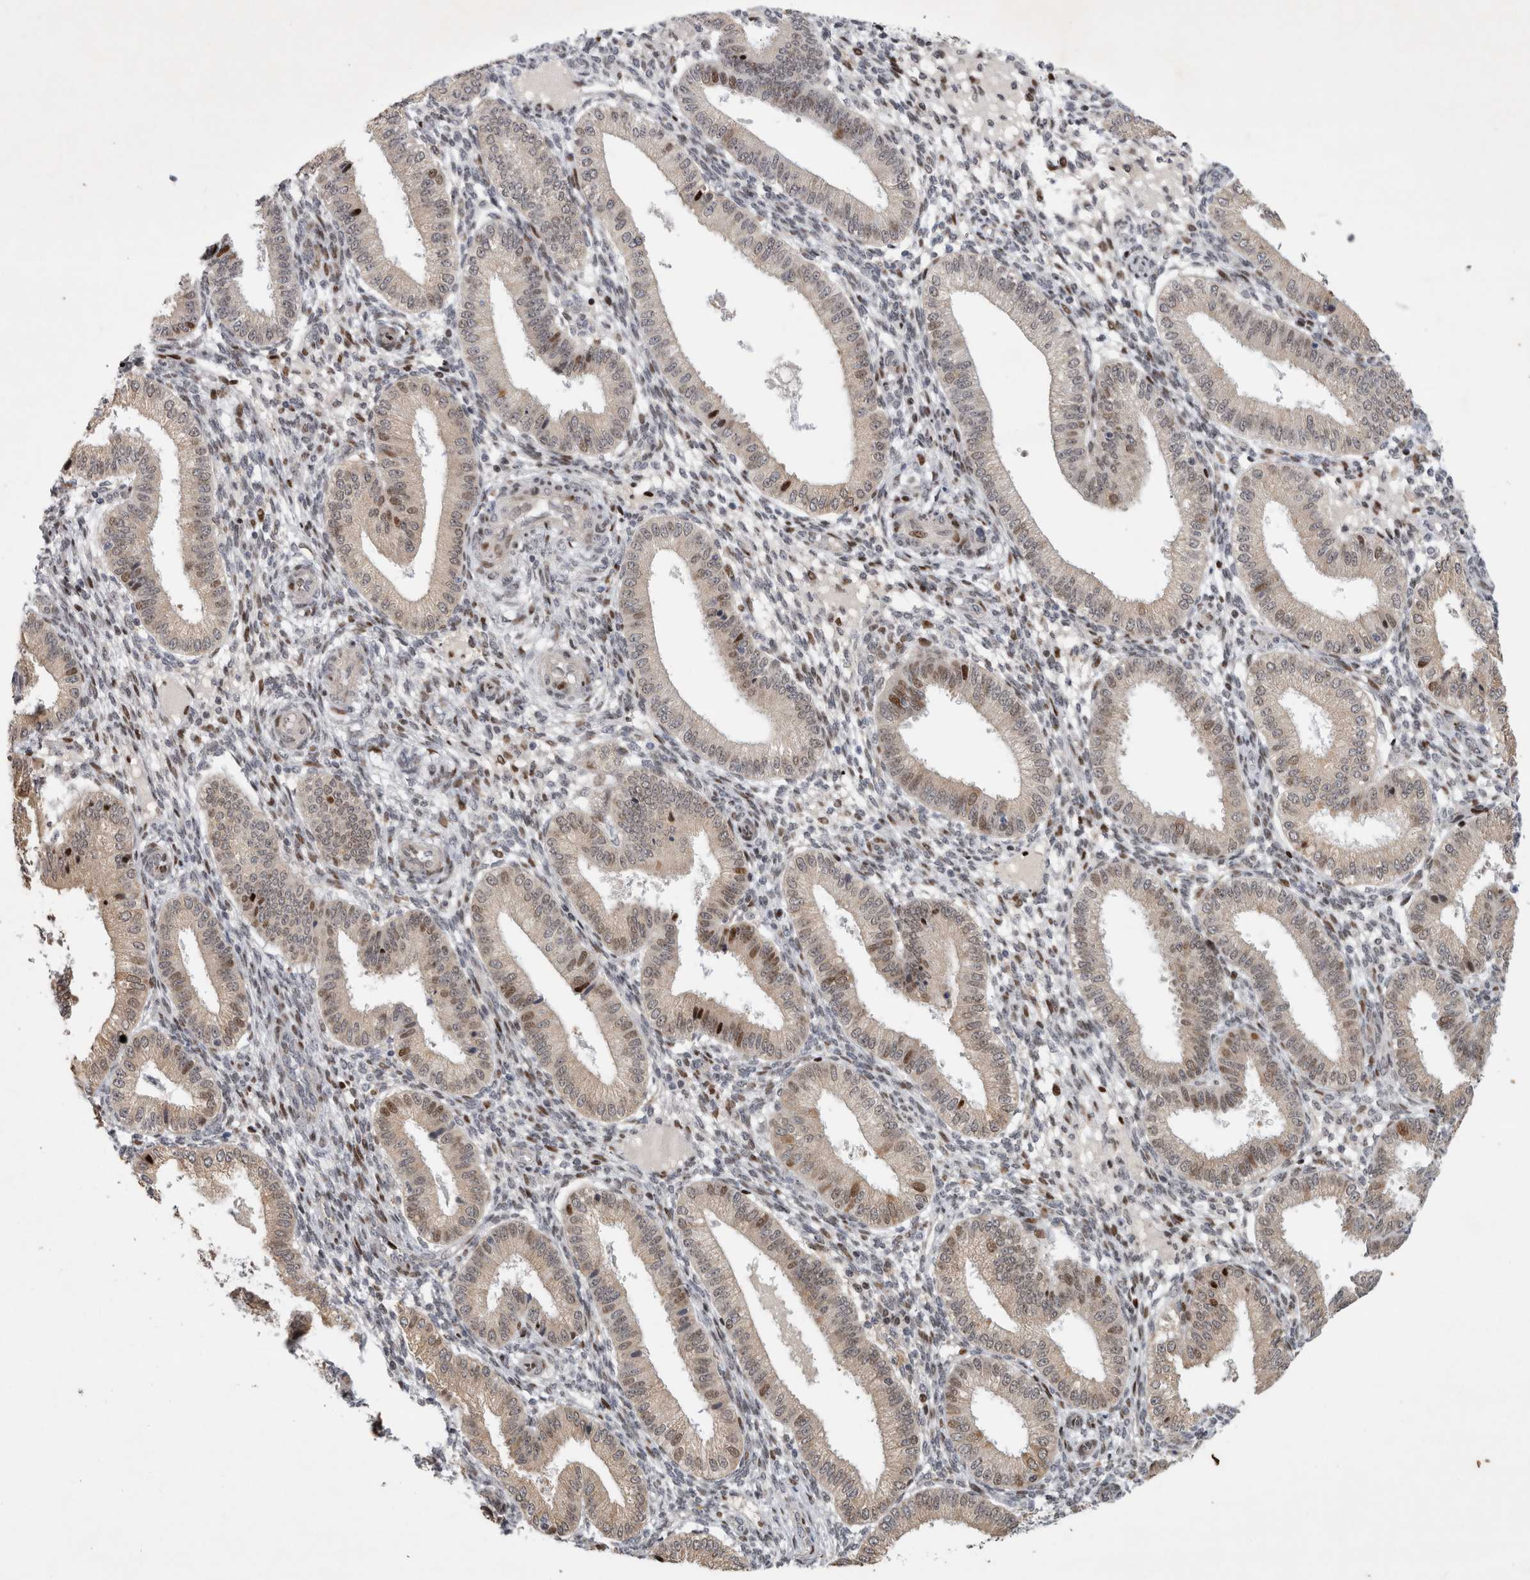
{"staining": {"intensity": "moderate", "quantity": "25%-75%", "location": "nuclear"}, "tissue": "endometrium", "cell_type": "Cells in endometrial stroma", "image_type": "normal", "snomed": [{"axis": "morphology", "description": "Normal tissue, NOS"}, {"axis": "topography", "description": "Endometrium"}], "caption": "IHC (DAB) staining of normal human endometrium shows moderate nuclear protein expression in about 25%-75% of cells in endometrial stroma.", "gene": "C8orf58", "patient": {"sex": "female", "age": 39}}